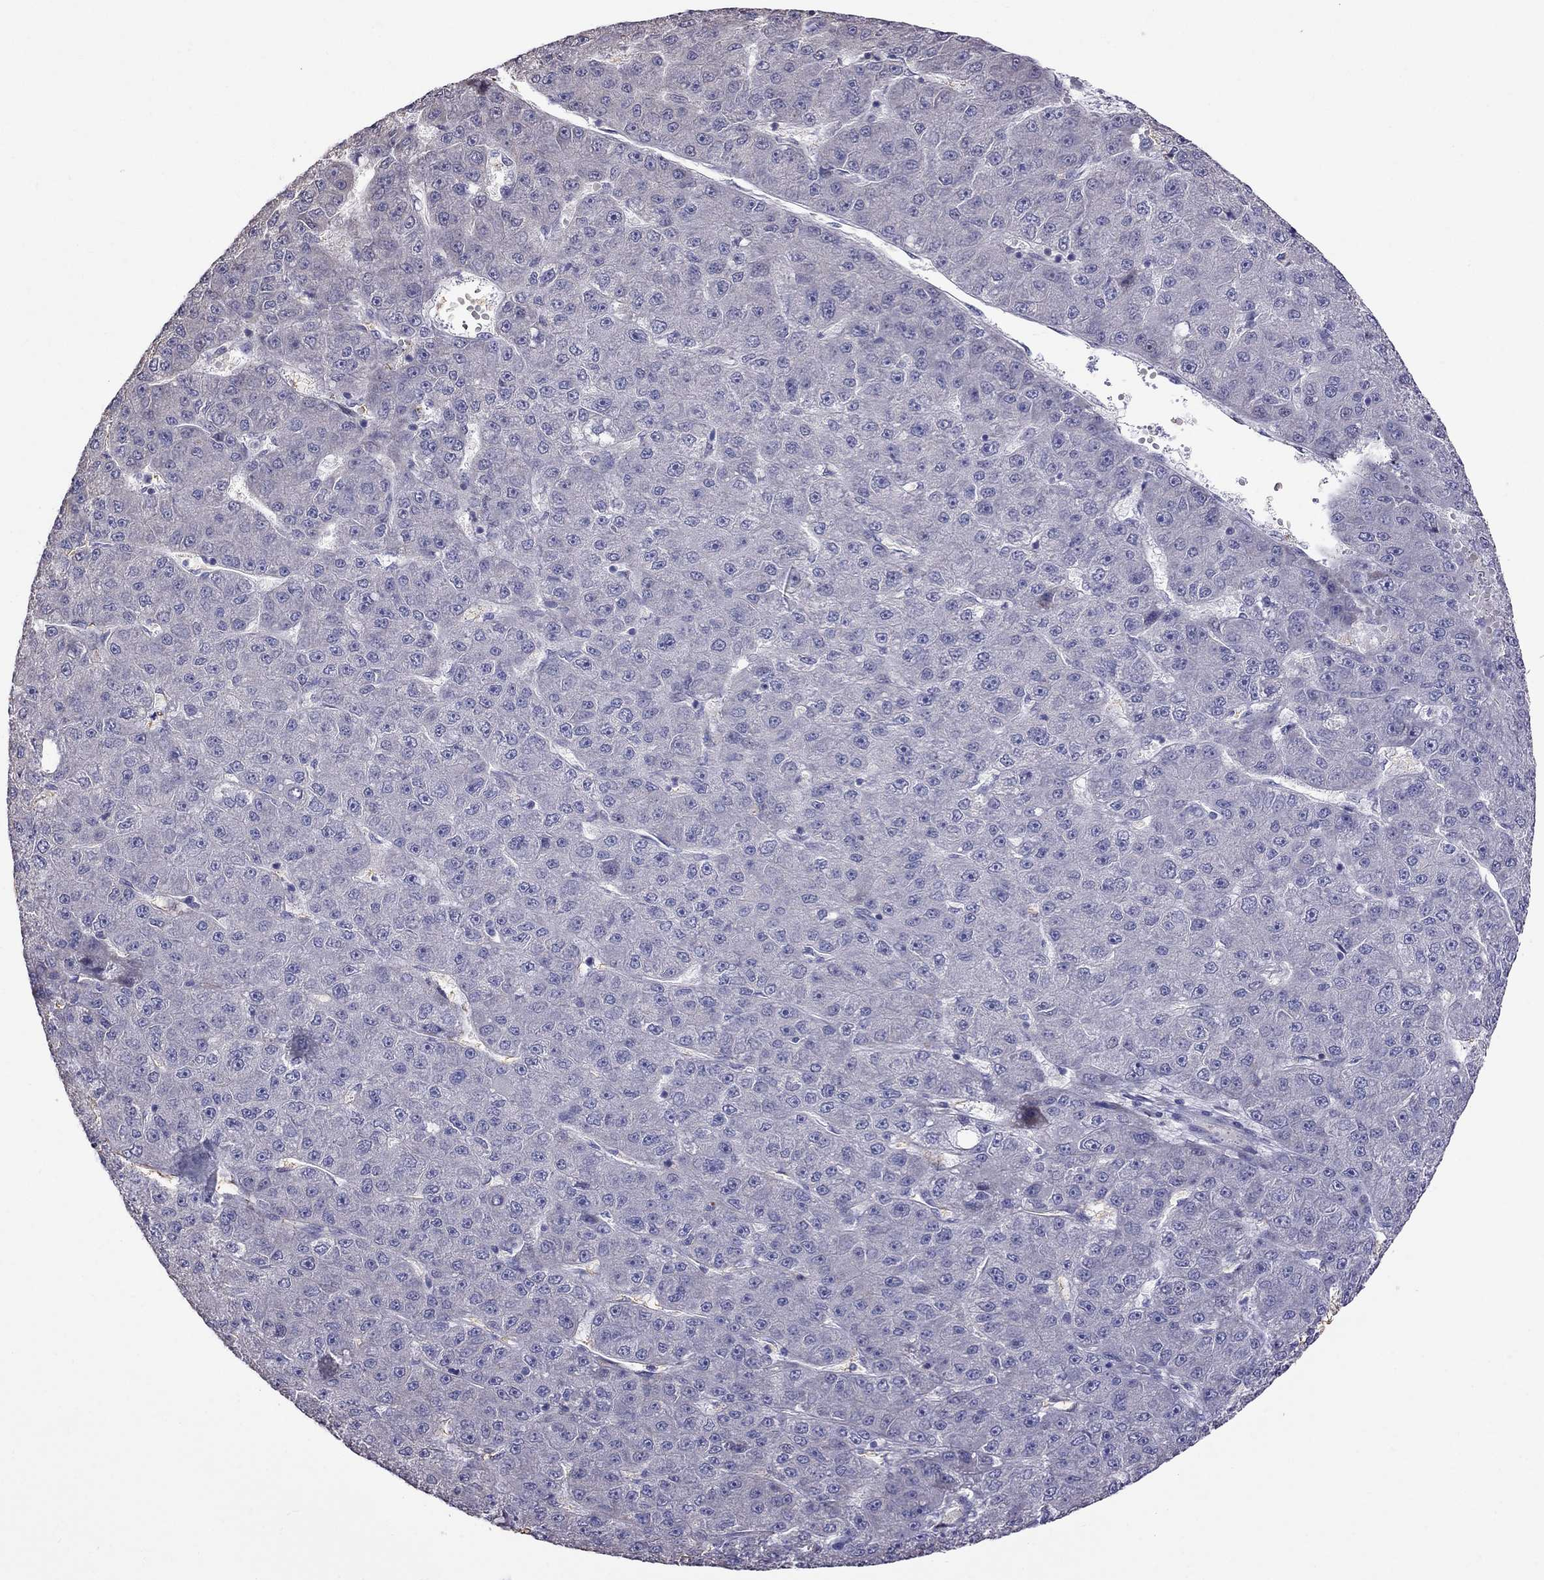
{"staining": {"intensity": "moderate", "quantity": "<25%", "location": "cytoplasmic/membranous"}, "tissue": "liver cancer", "cell_type": "Tumor cells", "image_type": "cancer", "snomed": [{"axis": "morphology", "description": "Carcinoma, Hepatocellular, NOS"}, {"axis": "topography", "description": "Liver"}], "caption": "The image demonstrates immunohistochemical staining of hepatocellular carcinoma (liver). There is moderate cytoplasmic/membranous expression is present in approximately <25% of tumor cells.", "gene": "ADAM28", "patient": {"sex": "male", "age": 67}}